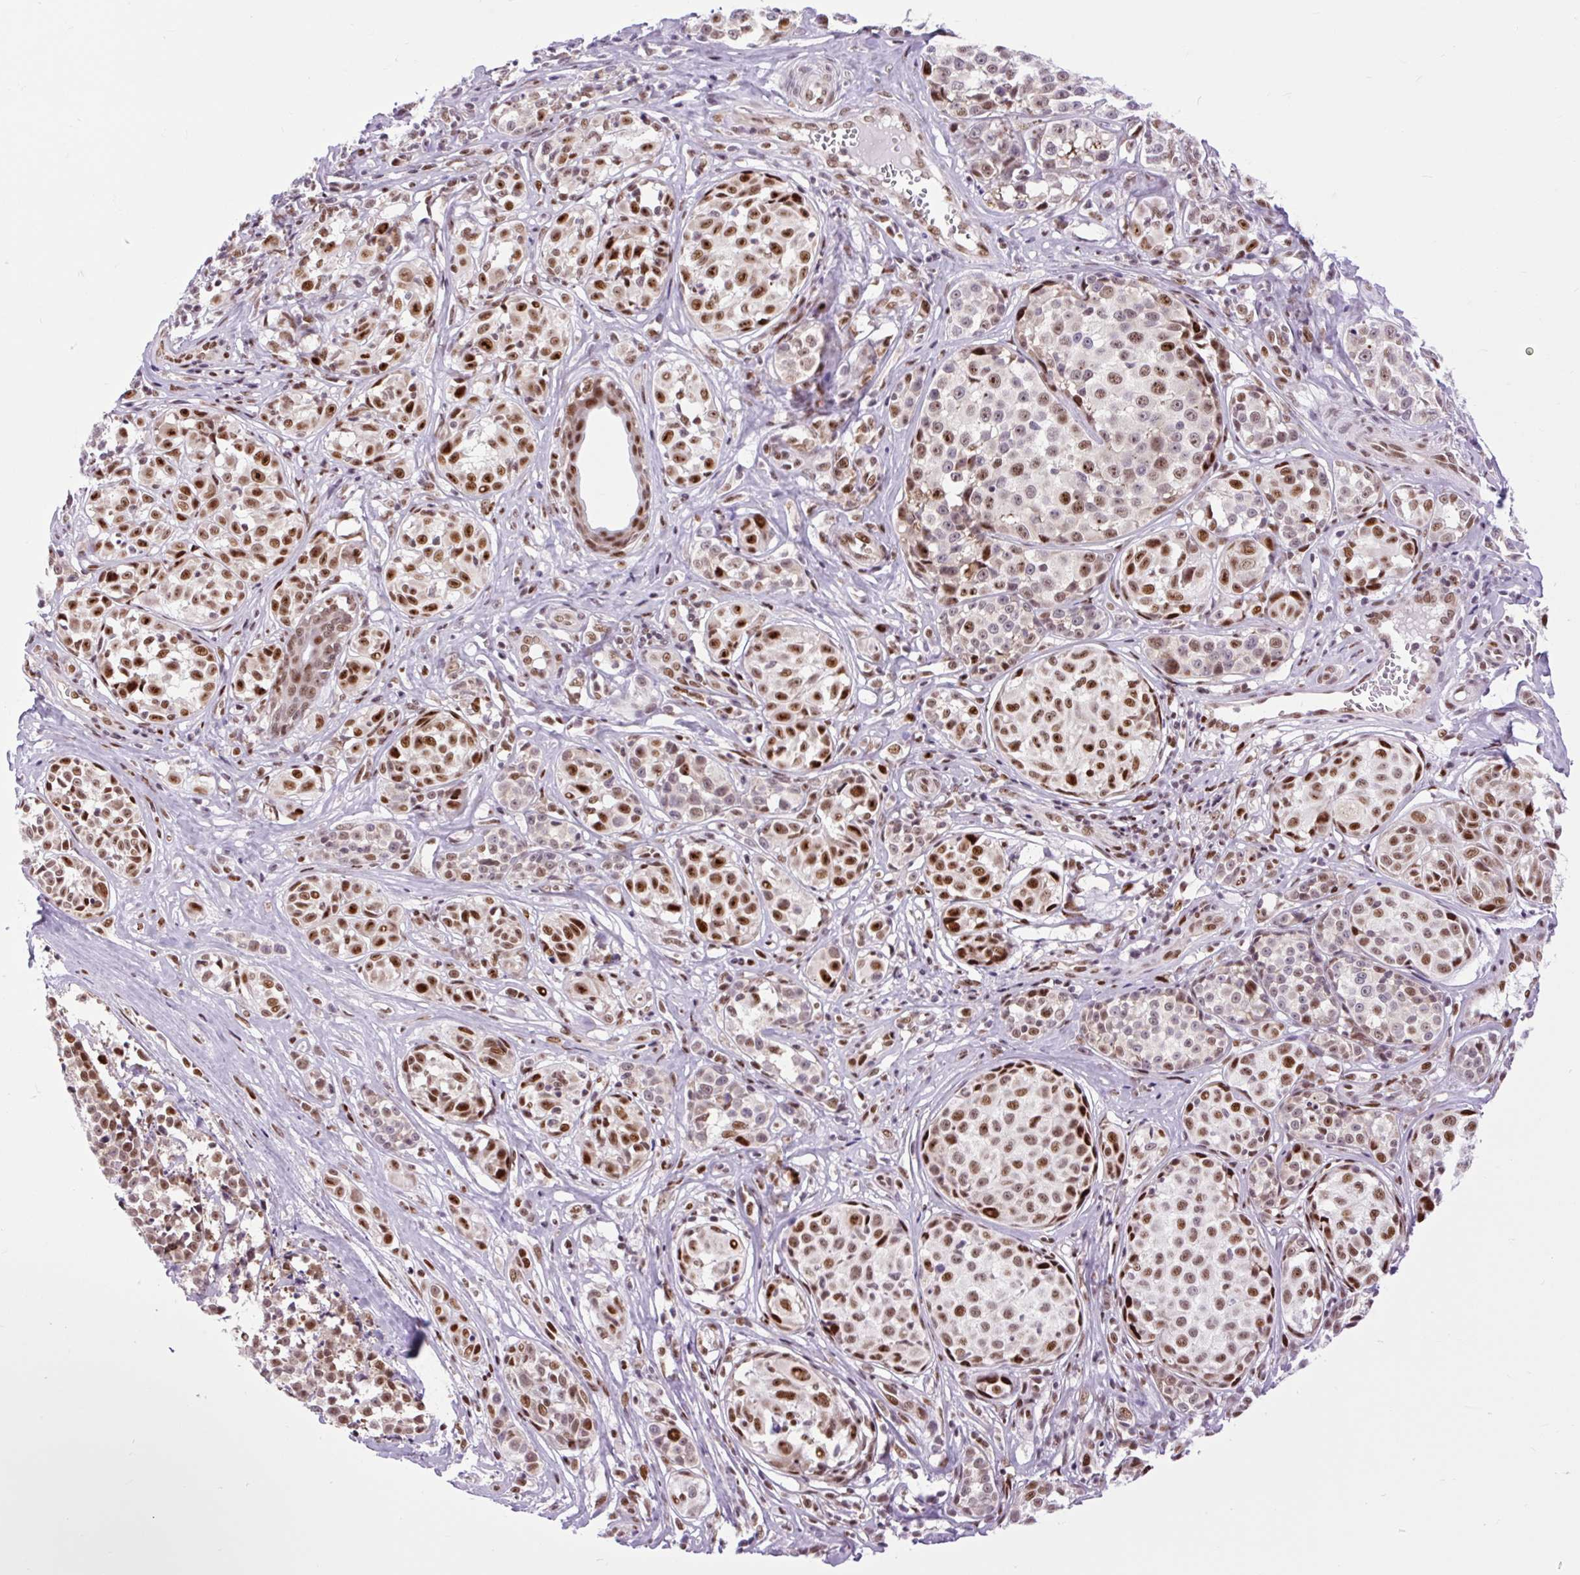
{"staining": {"intensity": "moderate", "quantity": ">75%", "location": "nuclear"}, "tissue": "melanoma", "cell_type": "Tumor cells", "image_type": "cancer", "snomed": [{"axis": "morphology", "description": "Malignant melanoma, NOS"}, {"axis": "topography", "description": "Skin"}], "caption": "DAB (3,3'-diaminobenzidine) immunohistochemical staining of malignant melanoma demonstrates moderate nuclear protein expression in approximately >75% of tumor cells.", "gene": "CLK2", "patient": {"sex": "female", "age": 35}}